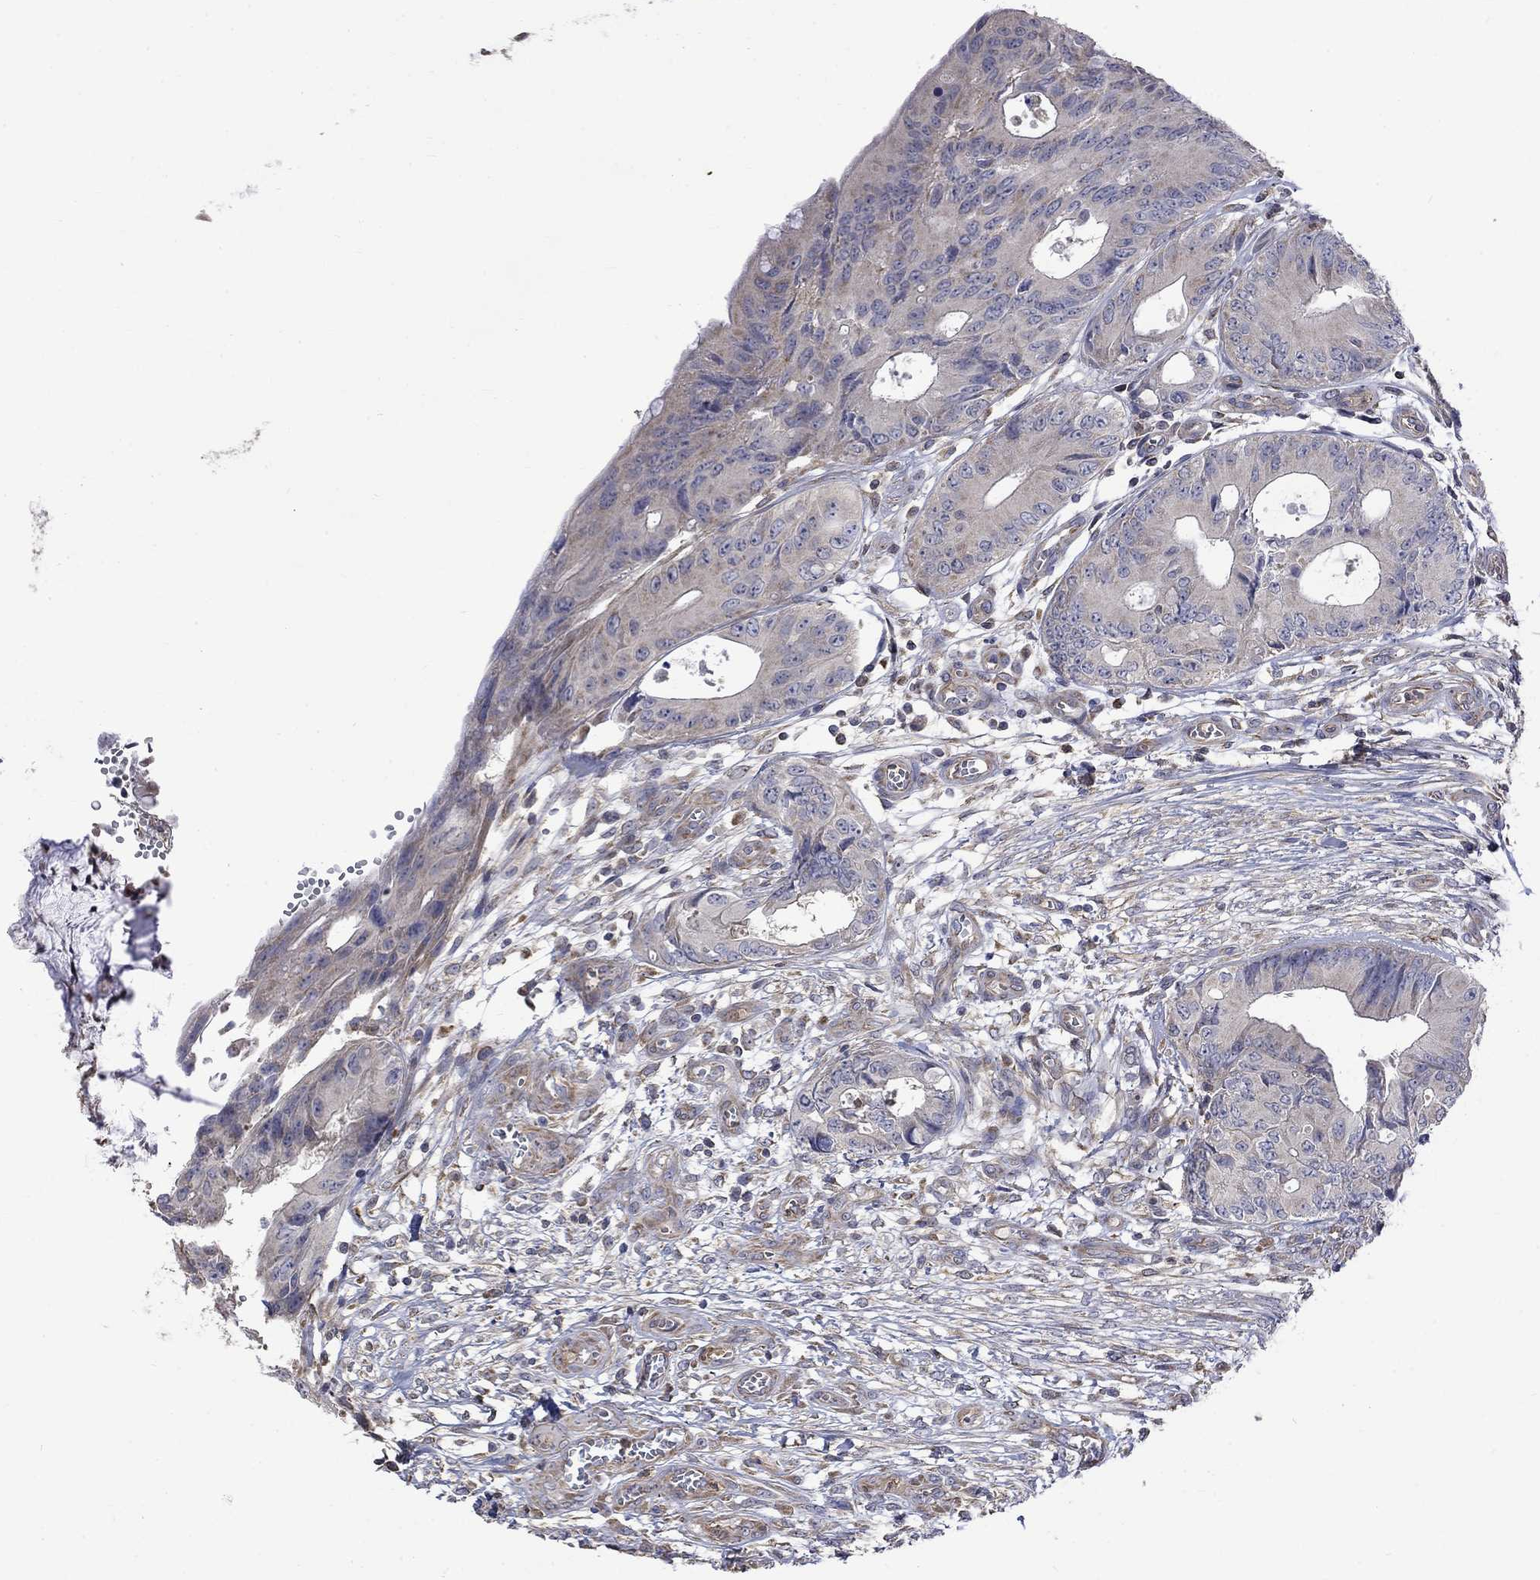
{"staining": {"intensity": "moderate", "quantity": "<25%", "location": "cytoplasmic/membranous"}, "tissue": "colorectal cancer", "cell_type": "Tumor cells", "image_type": "cancer", "snomed": [{"axis": "morphology", "description": "Normal tissue, NOS"}, {"axis": "morphology", "description": "Adenocarcinoma, NOS"}, {"axis": "topography", "description": "Colon"}], "caption": "About <25% of tumor cells in human adenocarcinoma (colorectal) demonstrate moderate cytoplasmic/membranous protein positivity as visualized by brown immunohistochemical staining.", "gene": "CAMKK2", "patient": {"sex": "male", "age": 65}}